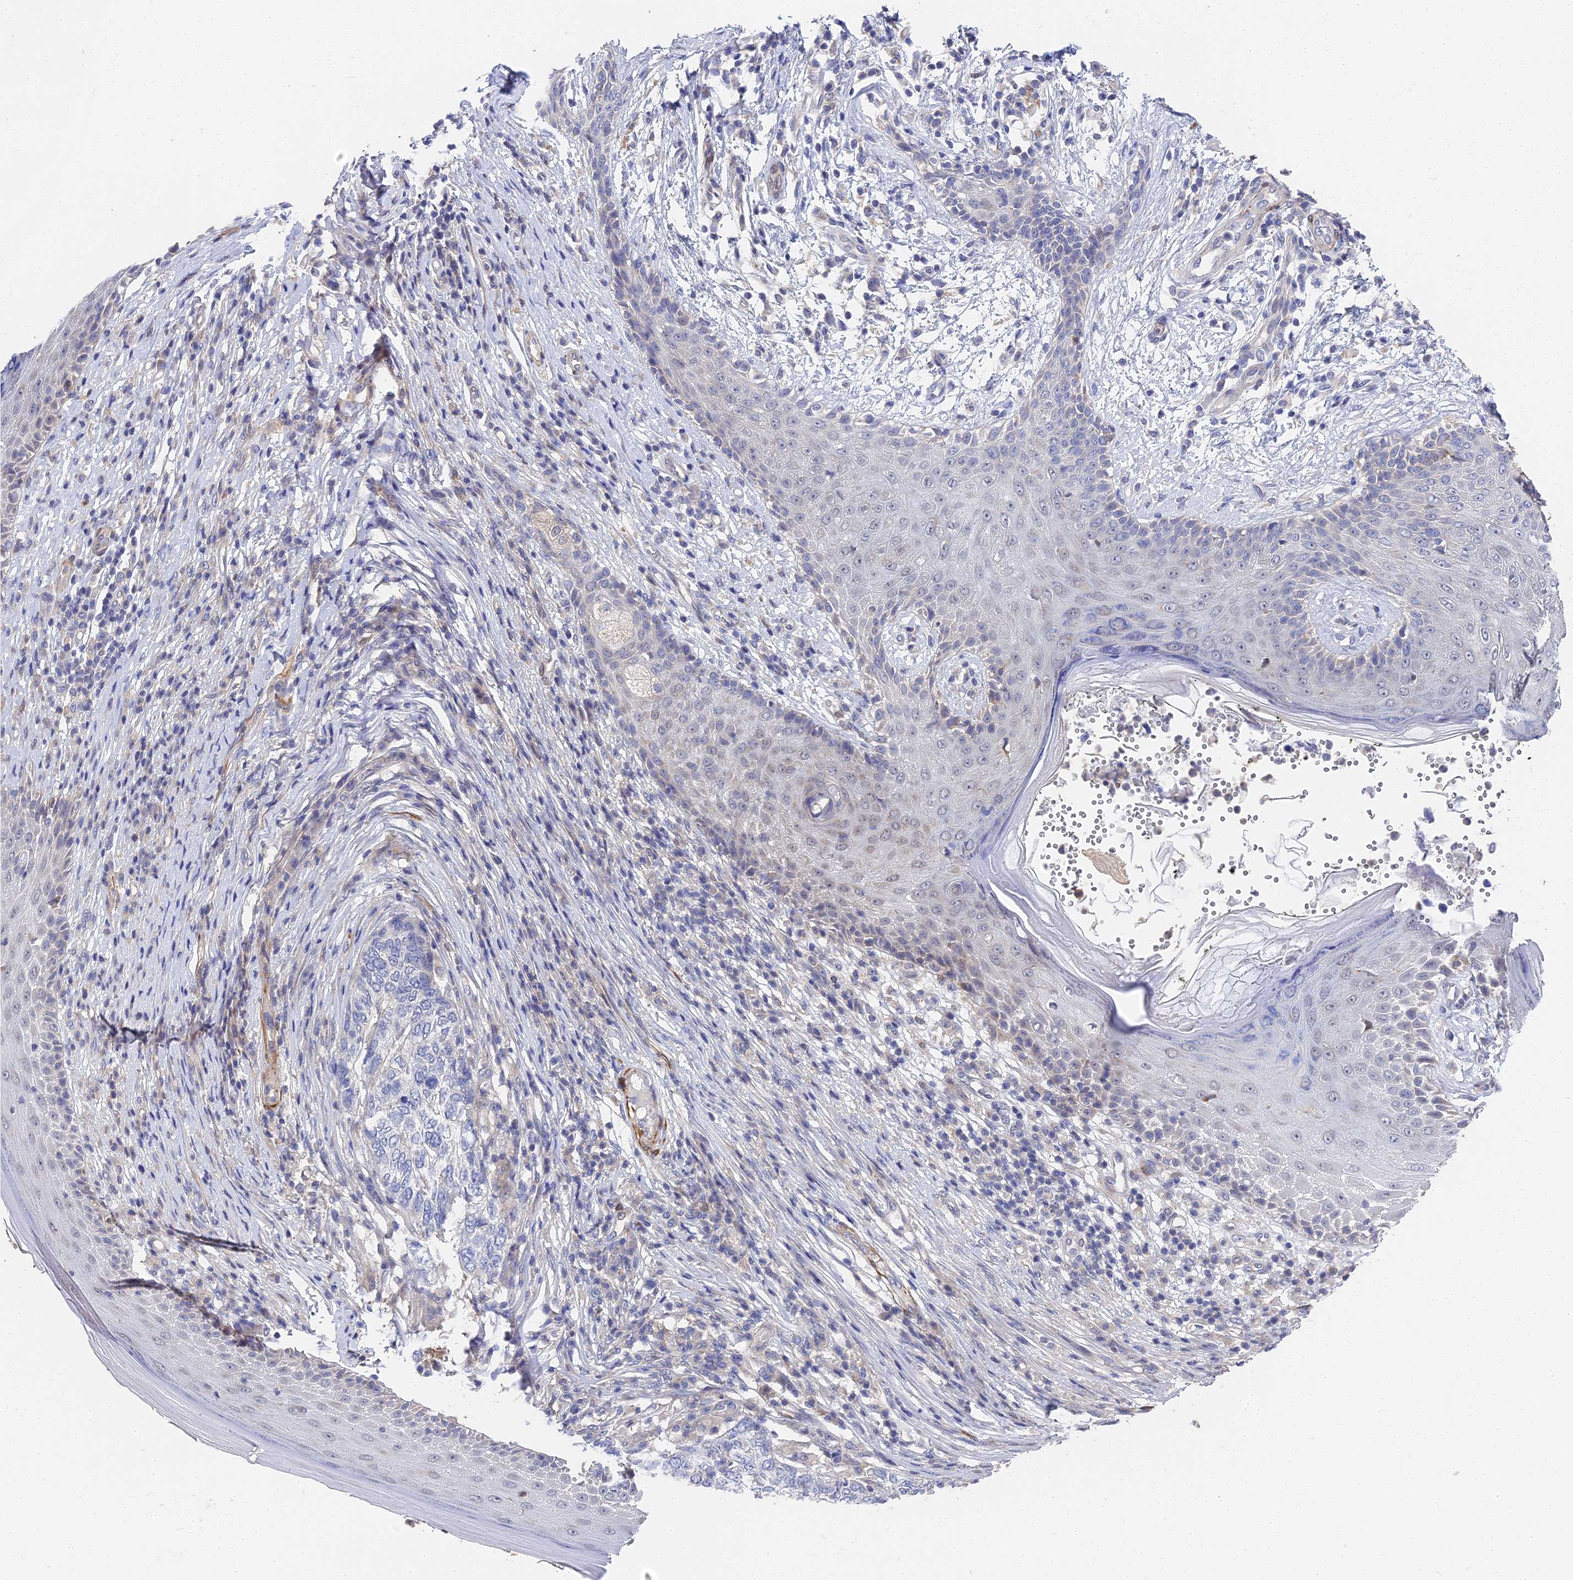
{"staining": {"intensity": "negative", "quantity": "none", "location": "none"}, "tissue": "skin cancer", "cell_type": "Tumor cells", "image_type": "cancer", "snomed": [{"axis": "morphology", "description": "Basal cell carcinoma"}, {"axis": "topography", "description": "Skin"}], "caption": "Skin basal cell carcinoma stained for a protein using immunohistochemistry (IHC) demonstrates no staining tumor cells.", "gene": "CCDC113", "patient": {"sex": "female", "age": 65}}